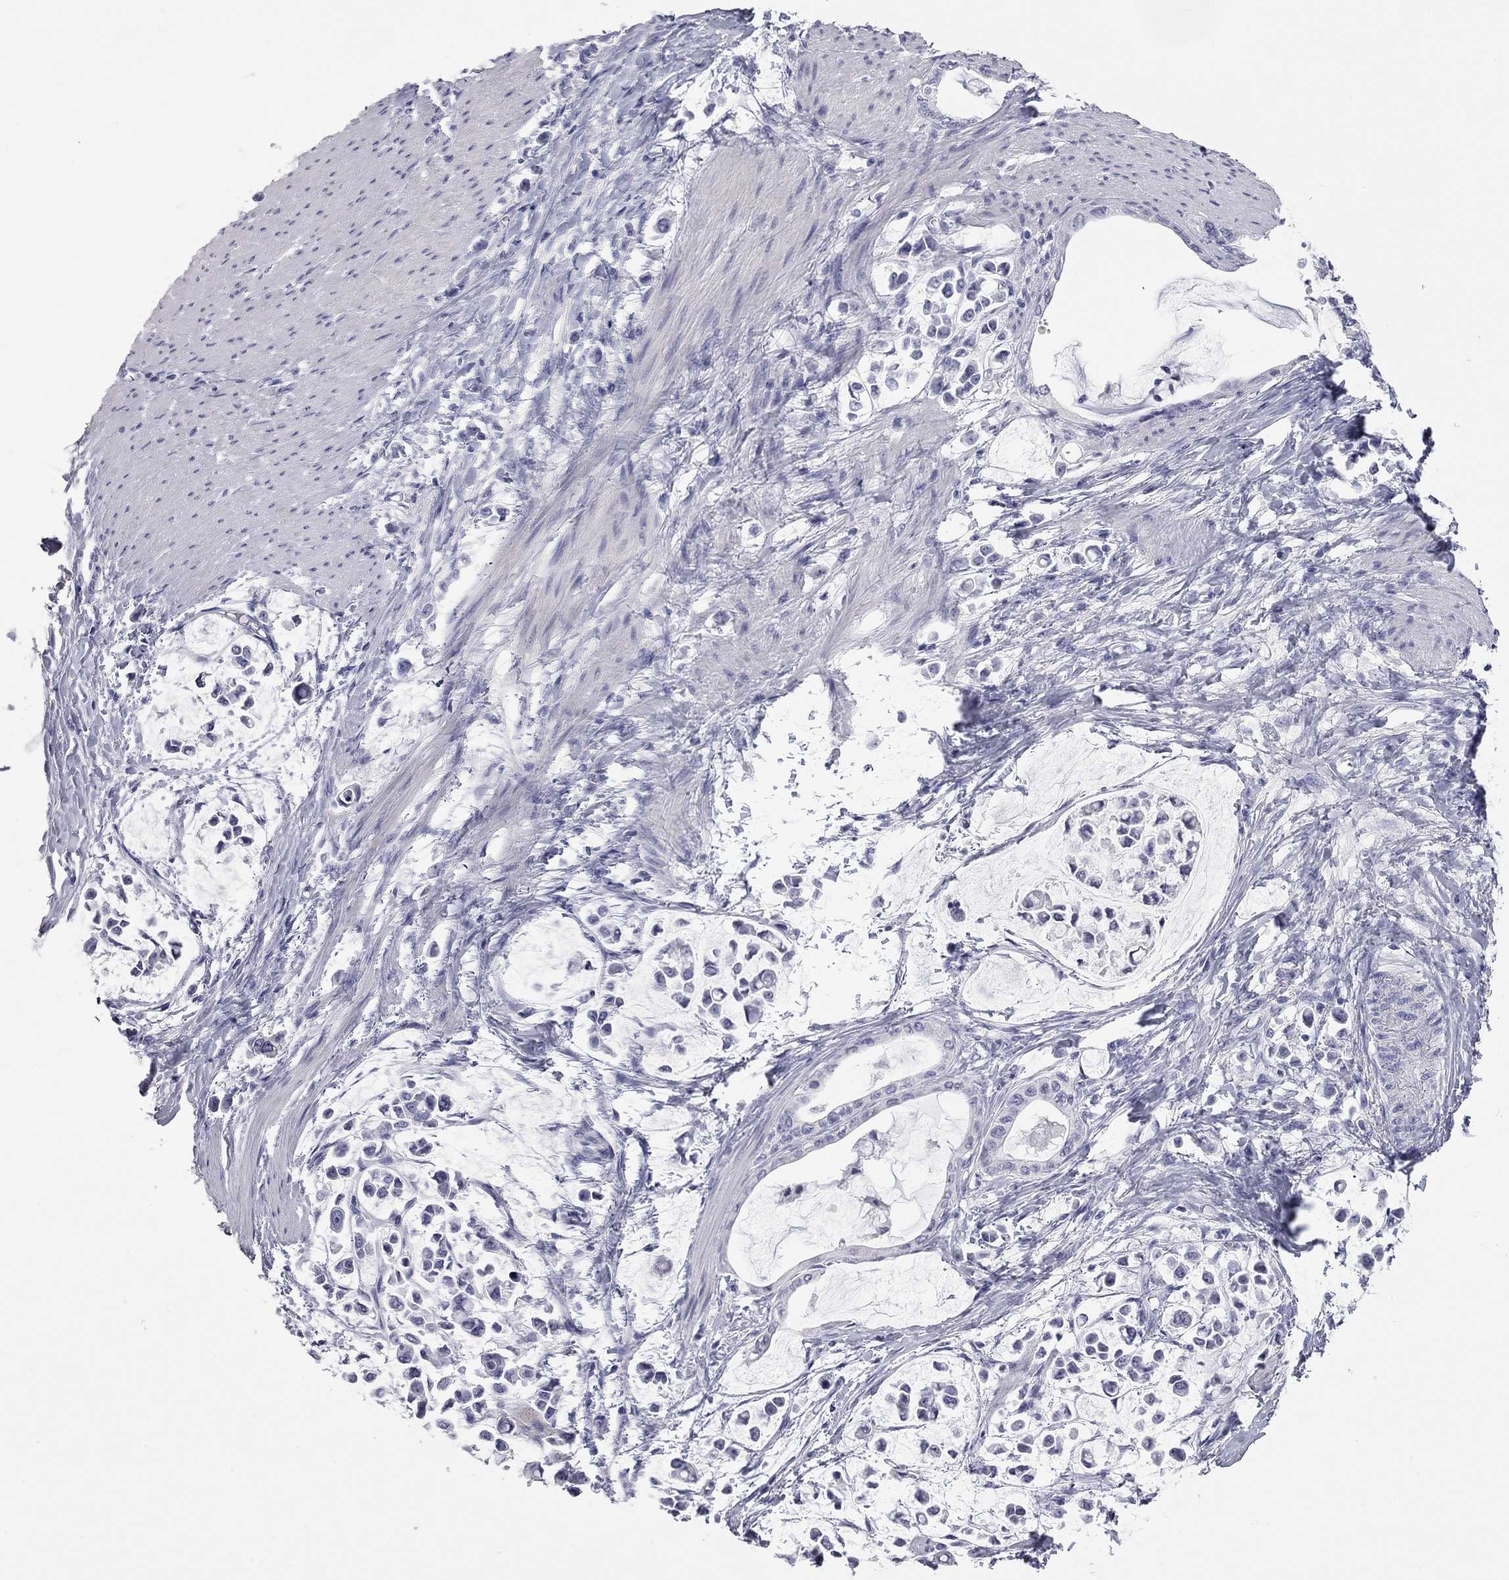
{"staining": {"intensity": "negative", "quantity": "none", "location": "none"}, "tissue": "stomach cancer", "cell_type": "Tumor cells", "image_type": "cancer", "snomed": [{"axis": "morphology", "description": "Adenocarcinoma, NOS"}, {"axis": "topography", "description": "Stomach"}], "caption": "Histopathology image shows no protein positivity in tumor cells of stomach adenocarcinoma tissue. (DAB immunohistochemistry (IHC), high magnification).", "gene": "AK8", "patient": {"sex": "male", "age": 82}}